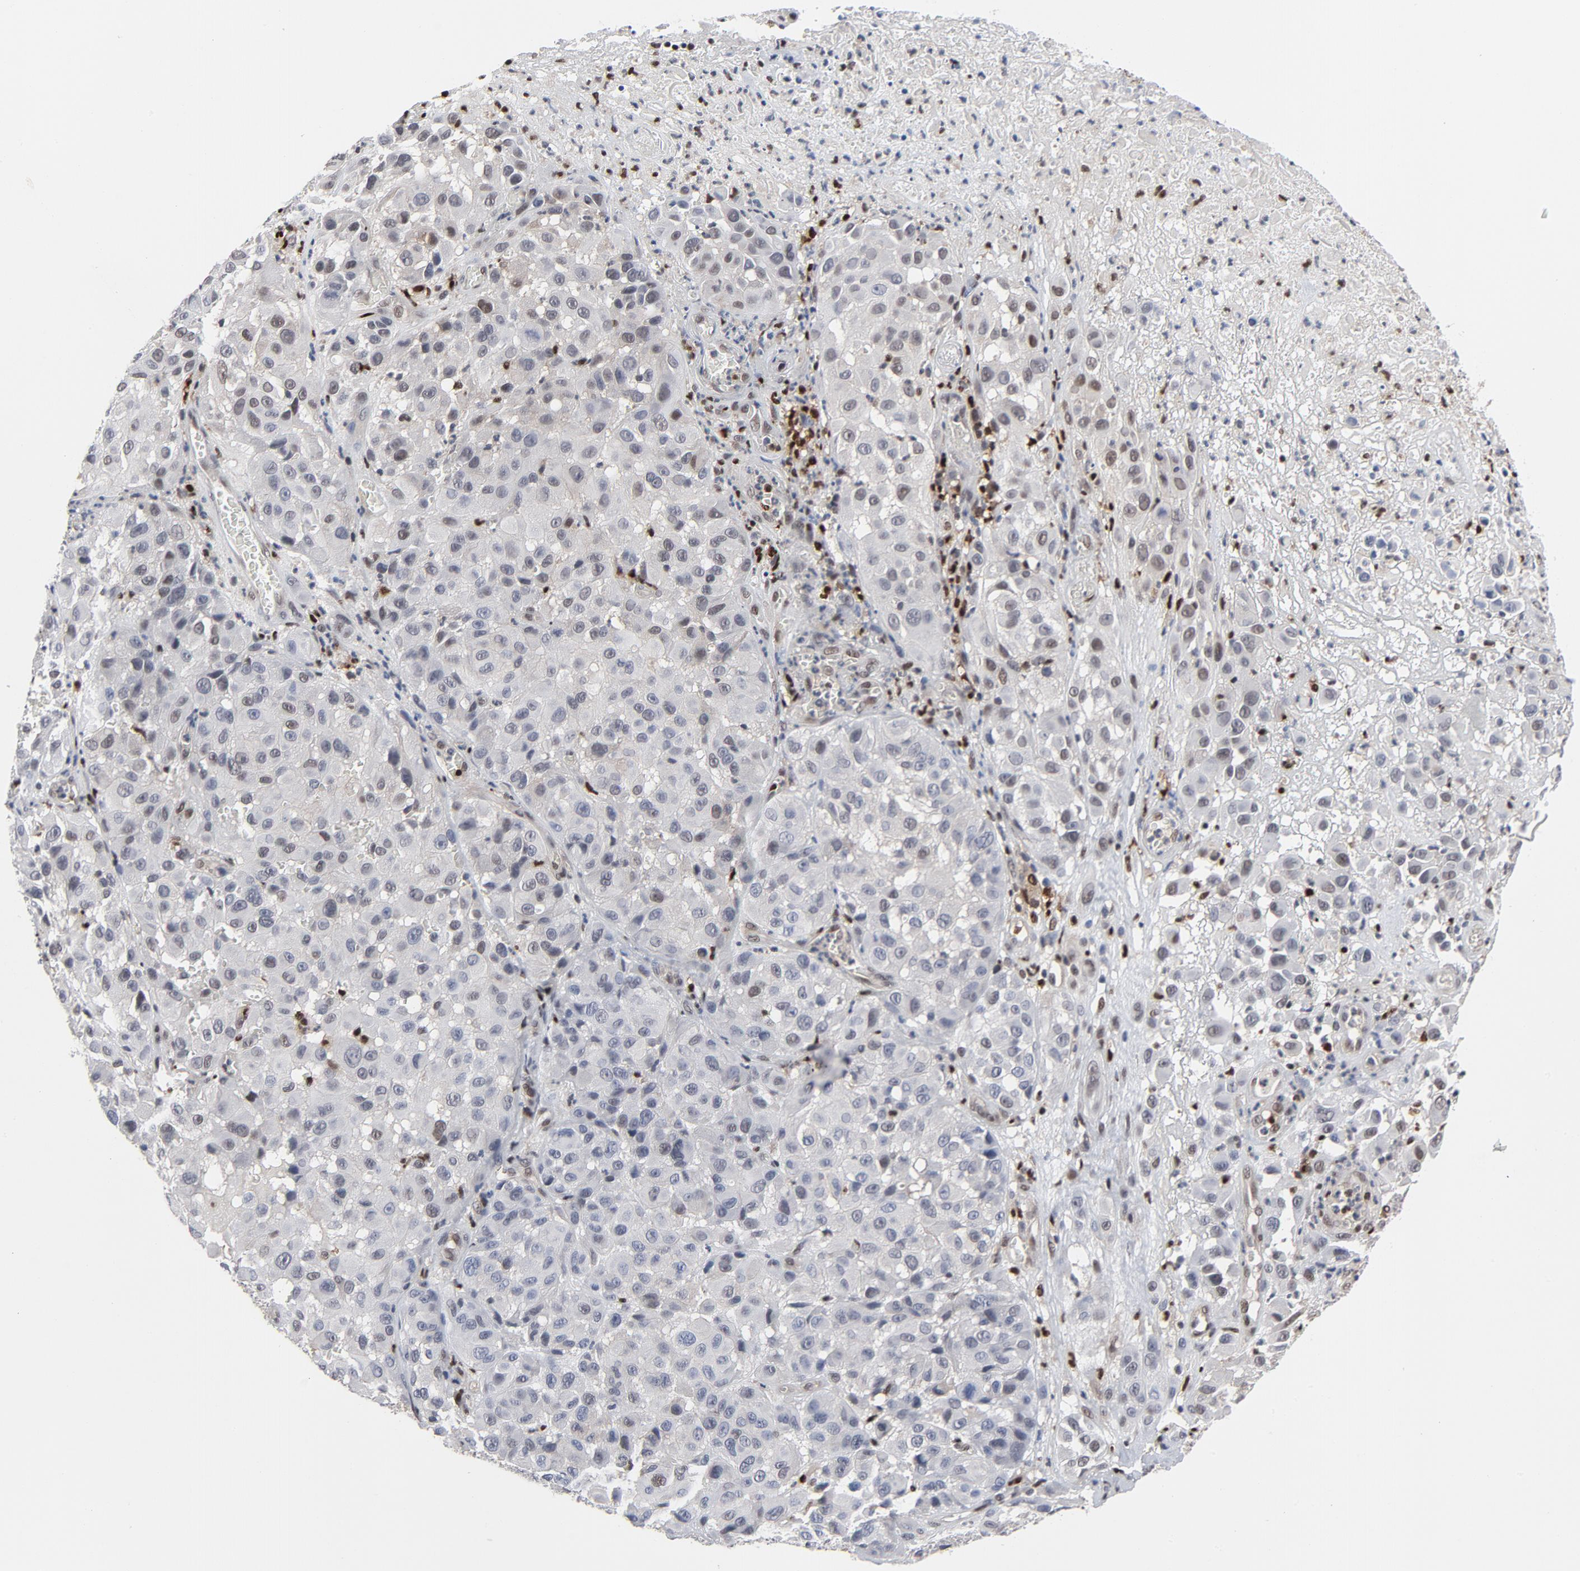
{"staining": {"intensity": "negative", "quantity": "none", "location": "none"}, "tissue": "melanoma", "cell_type": "Tumor cells", "image_type": "cancer", "snomed": [{"axis": "morphology", "description": "Malignant melanoma, NOS"}, {"axis": "topography", "description": "Skin"}], "caption": "This is an immunohistochemistry (IHC) photomicrograph of melanoma. There is no staining in tumor cells.", "gene": "NFKB1", "patient": {"sex": "female", "age": 21}}